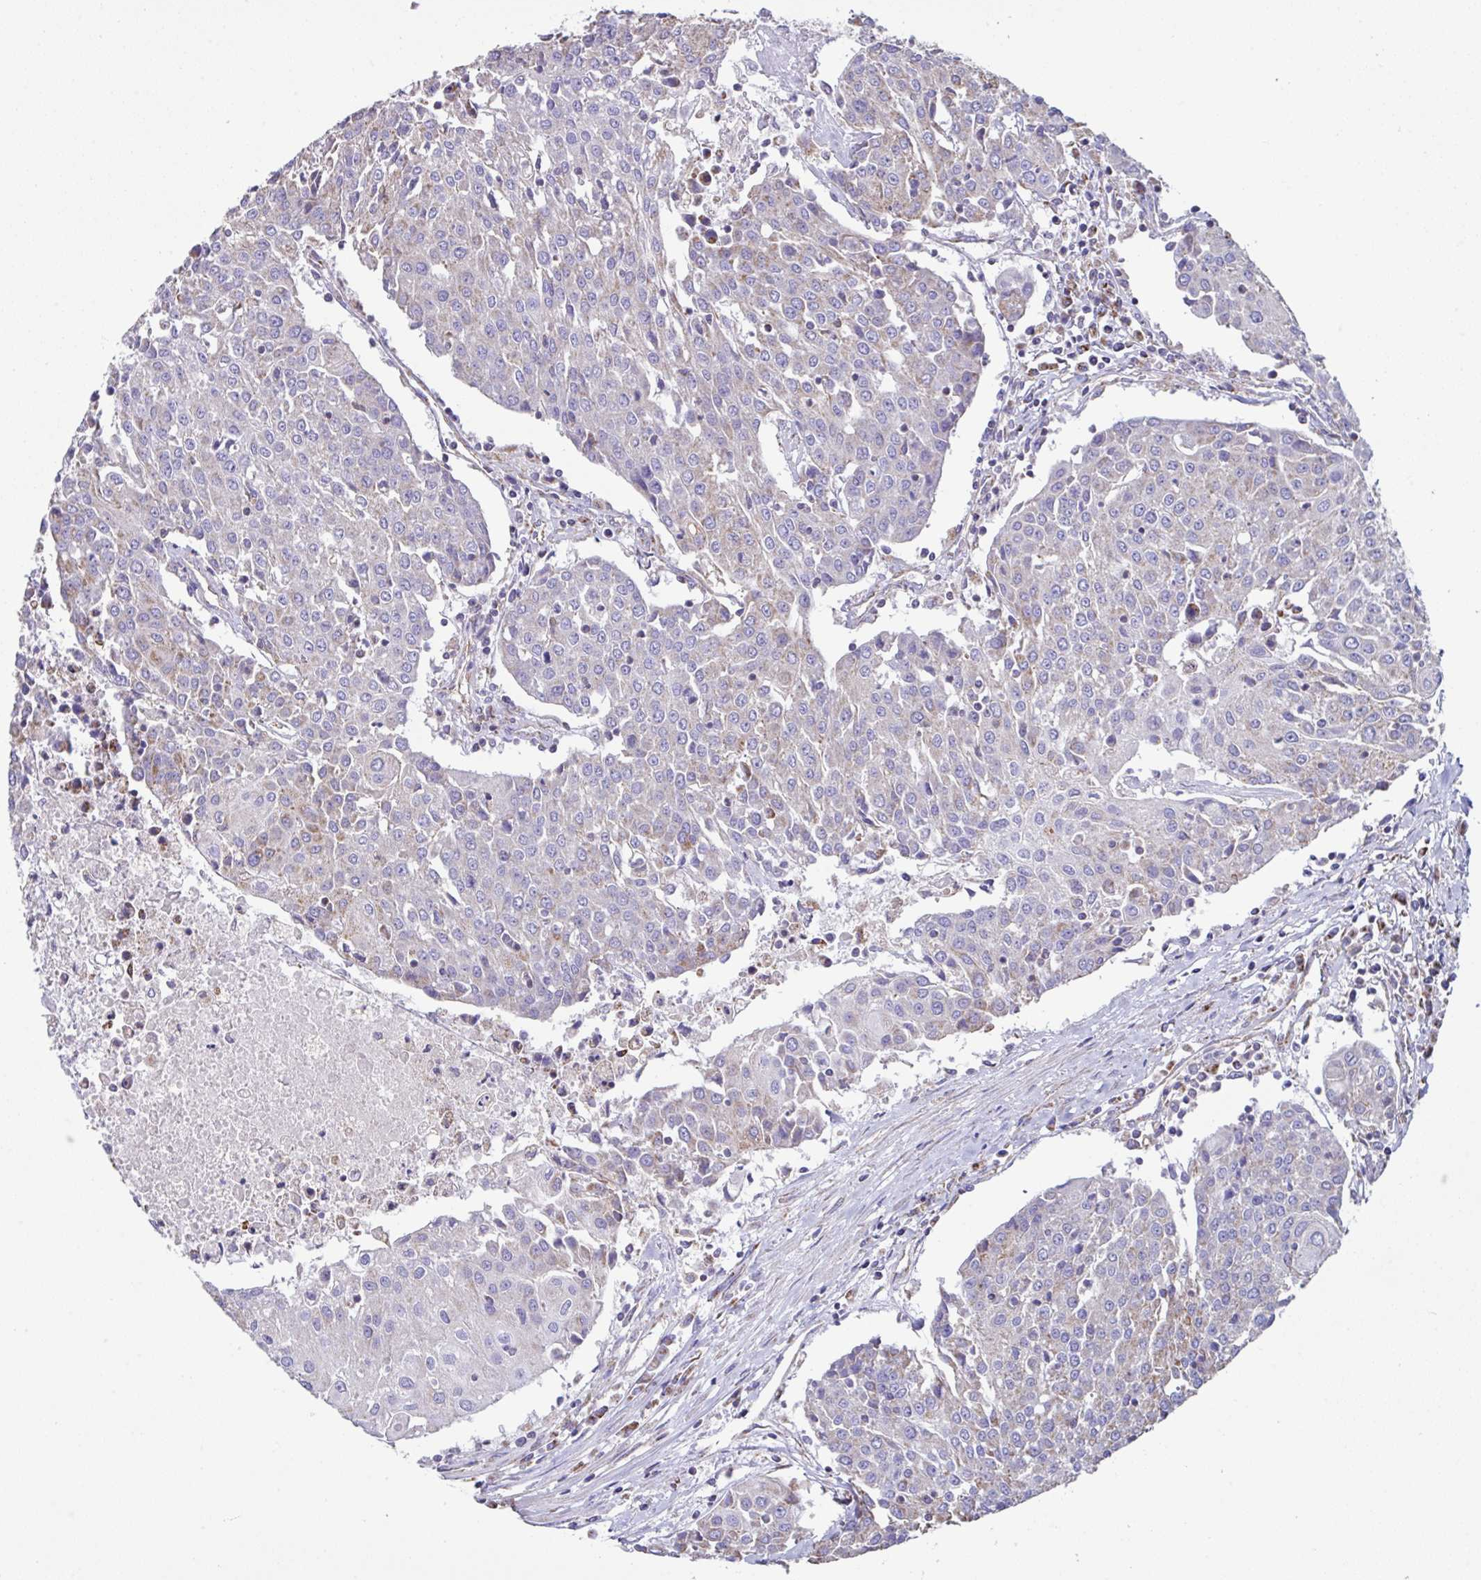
{"staining": {"intensity": "weak", "quantity": "<25%", "location": "cytoplasmic/membranous"}, "tissue": "urothelial cancer", "cell_type": "Tumor cells", "image_type": "cancer", "snomed": [{"axis": "morphology", "description": "Urothelial carcinoma, High grade"}, {"axis": "topography", "description": "Urinary bladder"}], "caption": "Urothelial carcinoma (high-grade) was stained to show a protein in brown. There is no significant positivity in tumor cells.", "gene": "DOK7", "patient": {"sex": "female", "age": 85}}